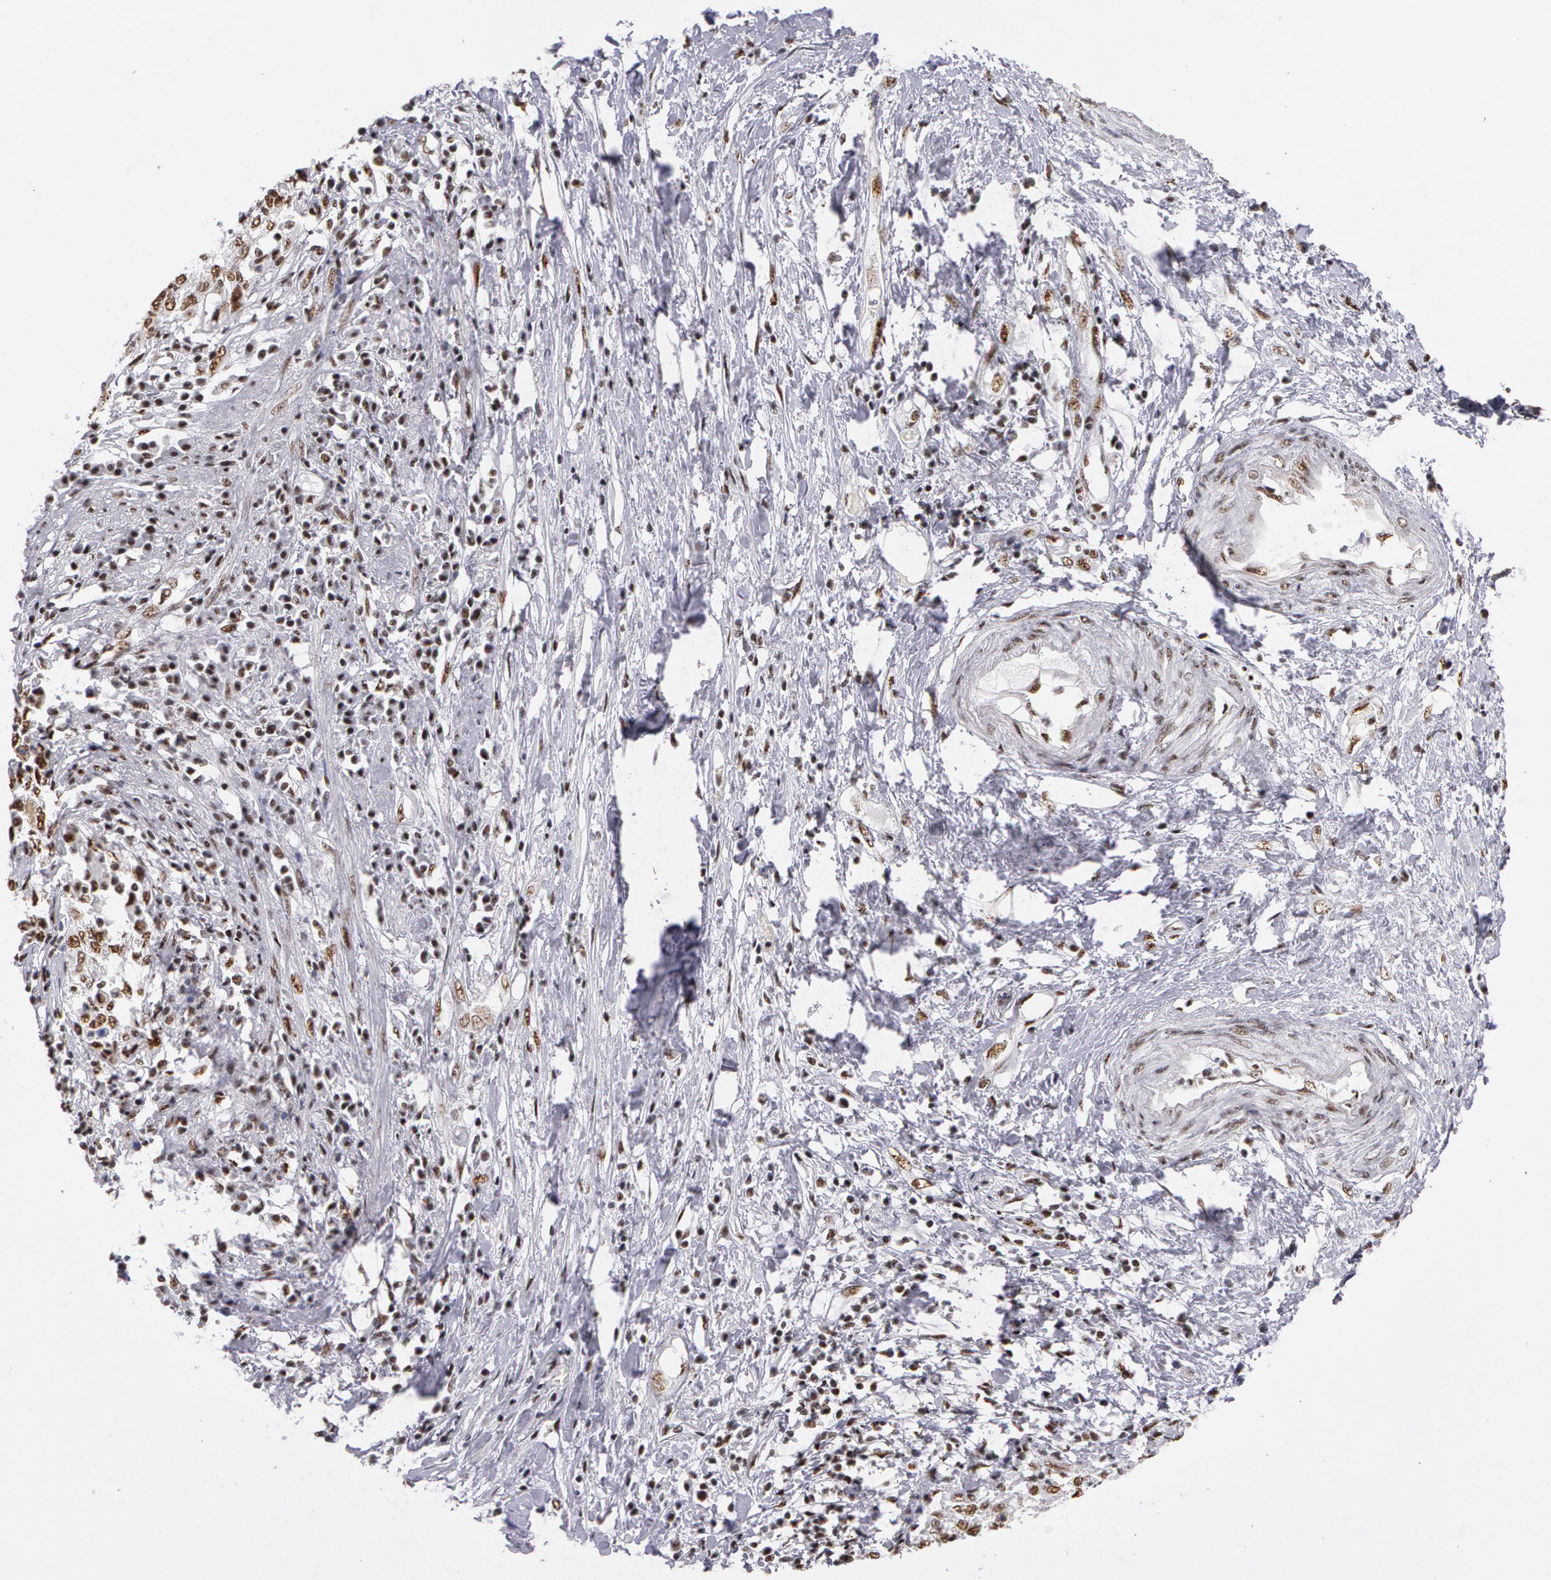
{"staining": {"intensity": "moderate", "quantity": ">75%", "location": "nuclear"}, "tissue": "cervical cancer", "cell_type": "Tumor cells", "image_type": "cancer", "snomed": [{"axis": "morphology", "description": "Squamous cell carcinoma, NOS"}, {"axis": "topography", "description": "Cervix"}], "caption": "IHC of human cervical cancer displays medium levels of moderate nuclear positivity in approximately >75% of tumor cells.", "gene": "PNN", "patient": {"sex": "female", "age": 57}}